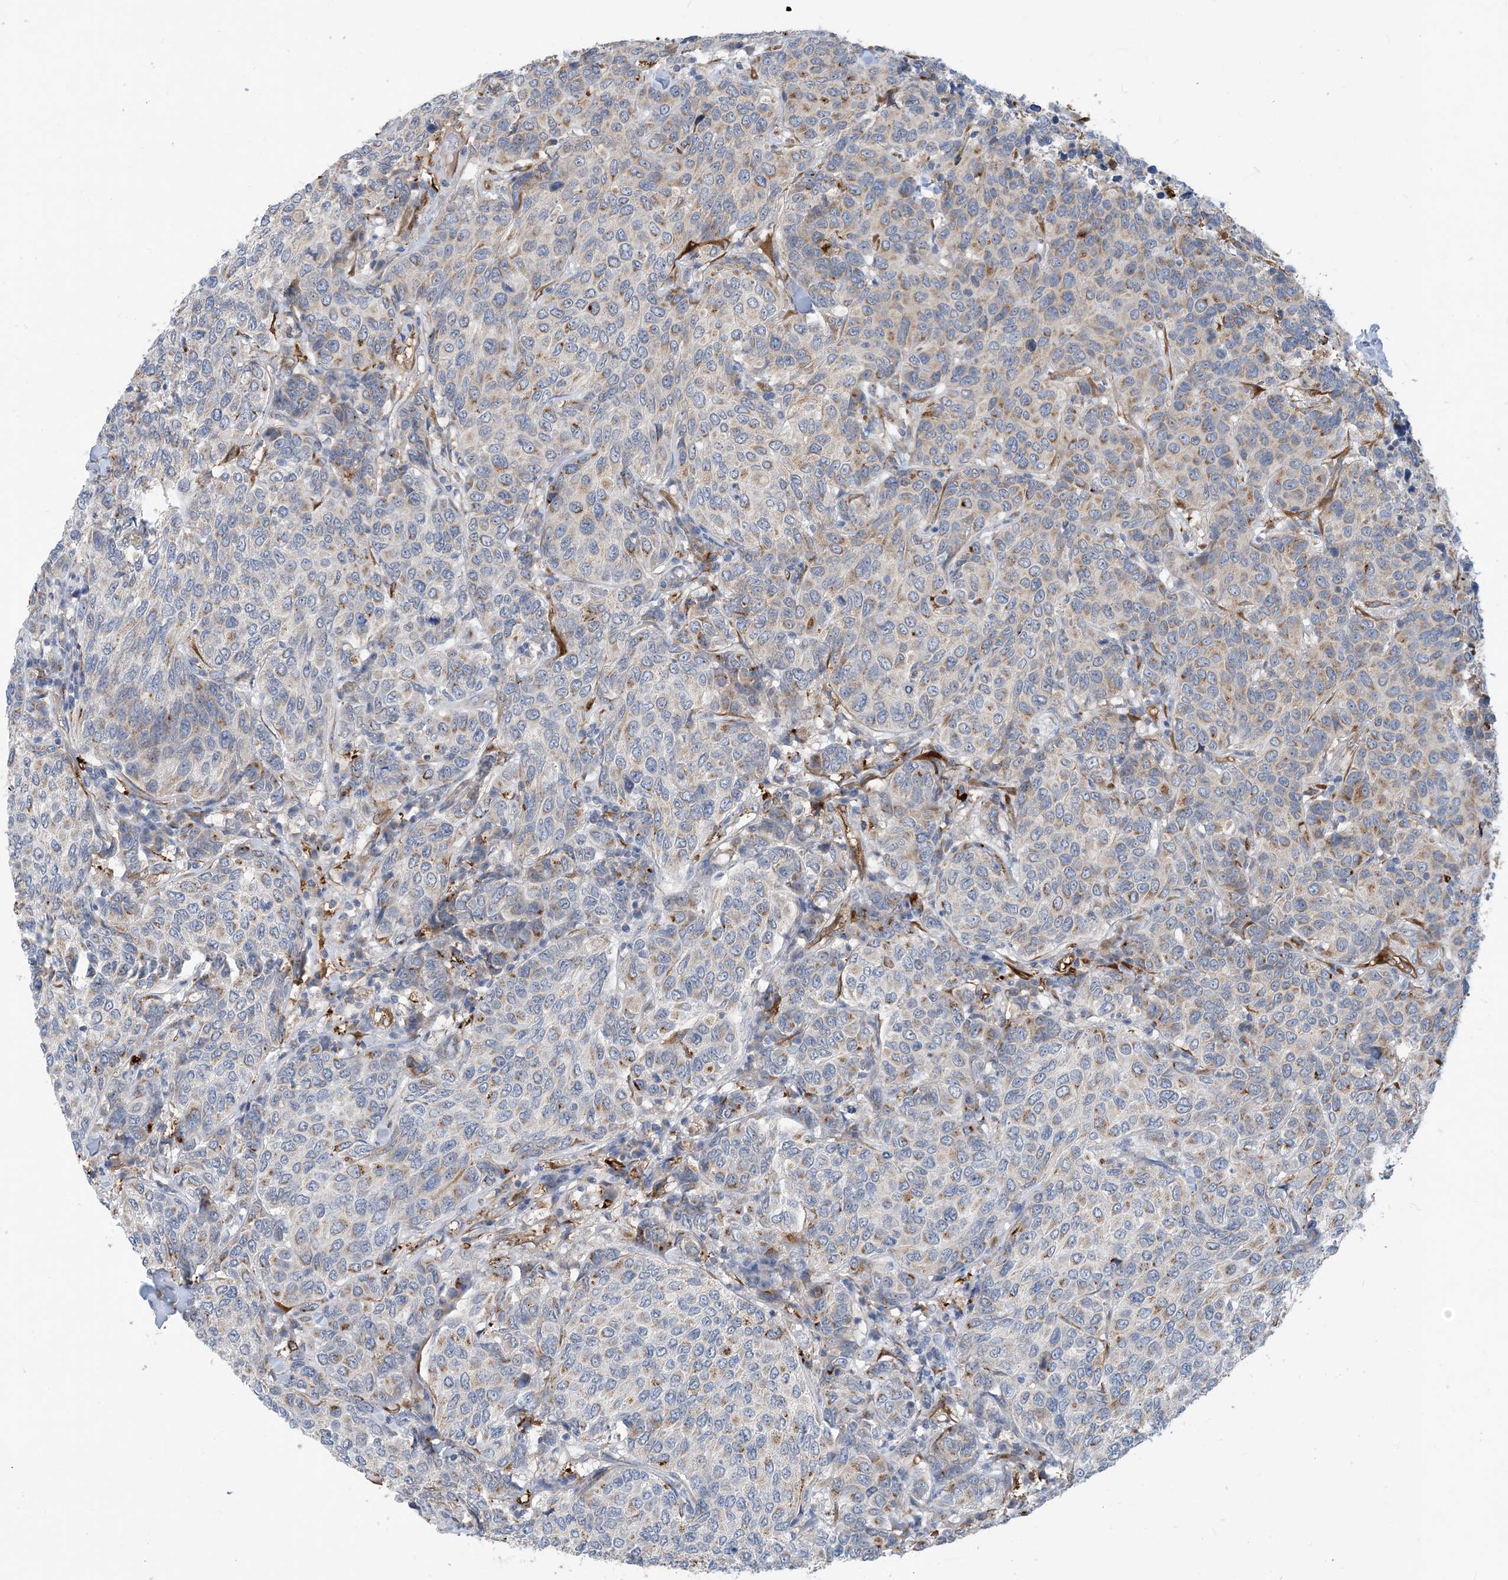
{"staining": {"intensity": "weak", "quantity": "25%-75%", "location": "cytoplasmic/membranous"}, "tissue": "breast cancer", "cell_type": "Tumor cells", "image_type": "cancer", "snomed": [{"axis": "morphology", "description": "Duct carcinoma"}, {"axis": "topography", "description": "Breast"}], "caption": "Breast cancer (invasive ductal carcinoma) stained for a protein (brown) demonstrates weak cytoplasmic/membranous positive staining in about 25%-75% of tumor cells.", "gene": "EIF2A", "patient": {"sex": "female", "age": 55}}